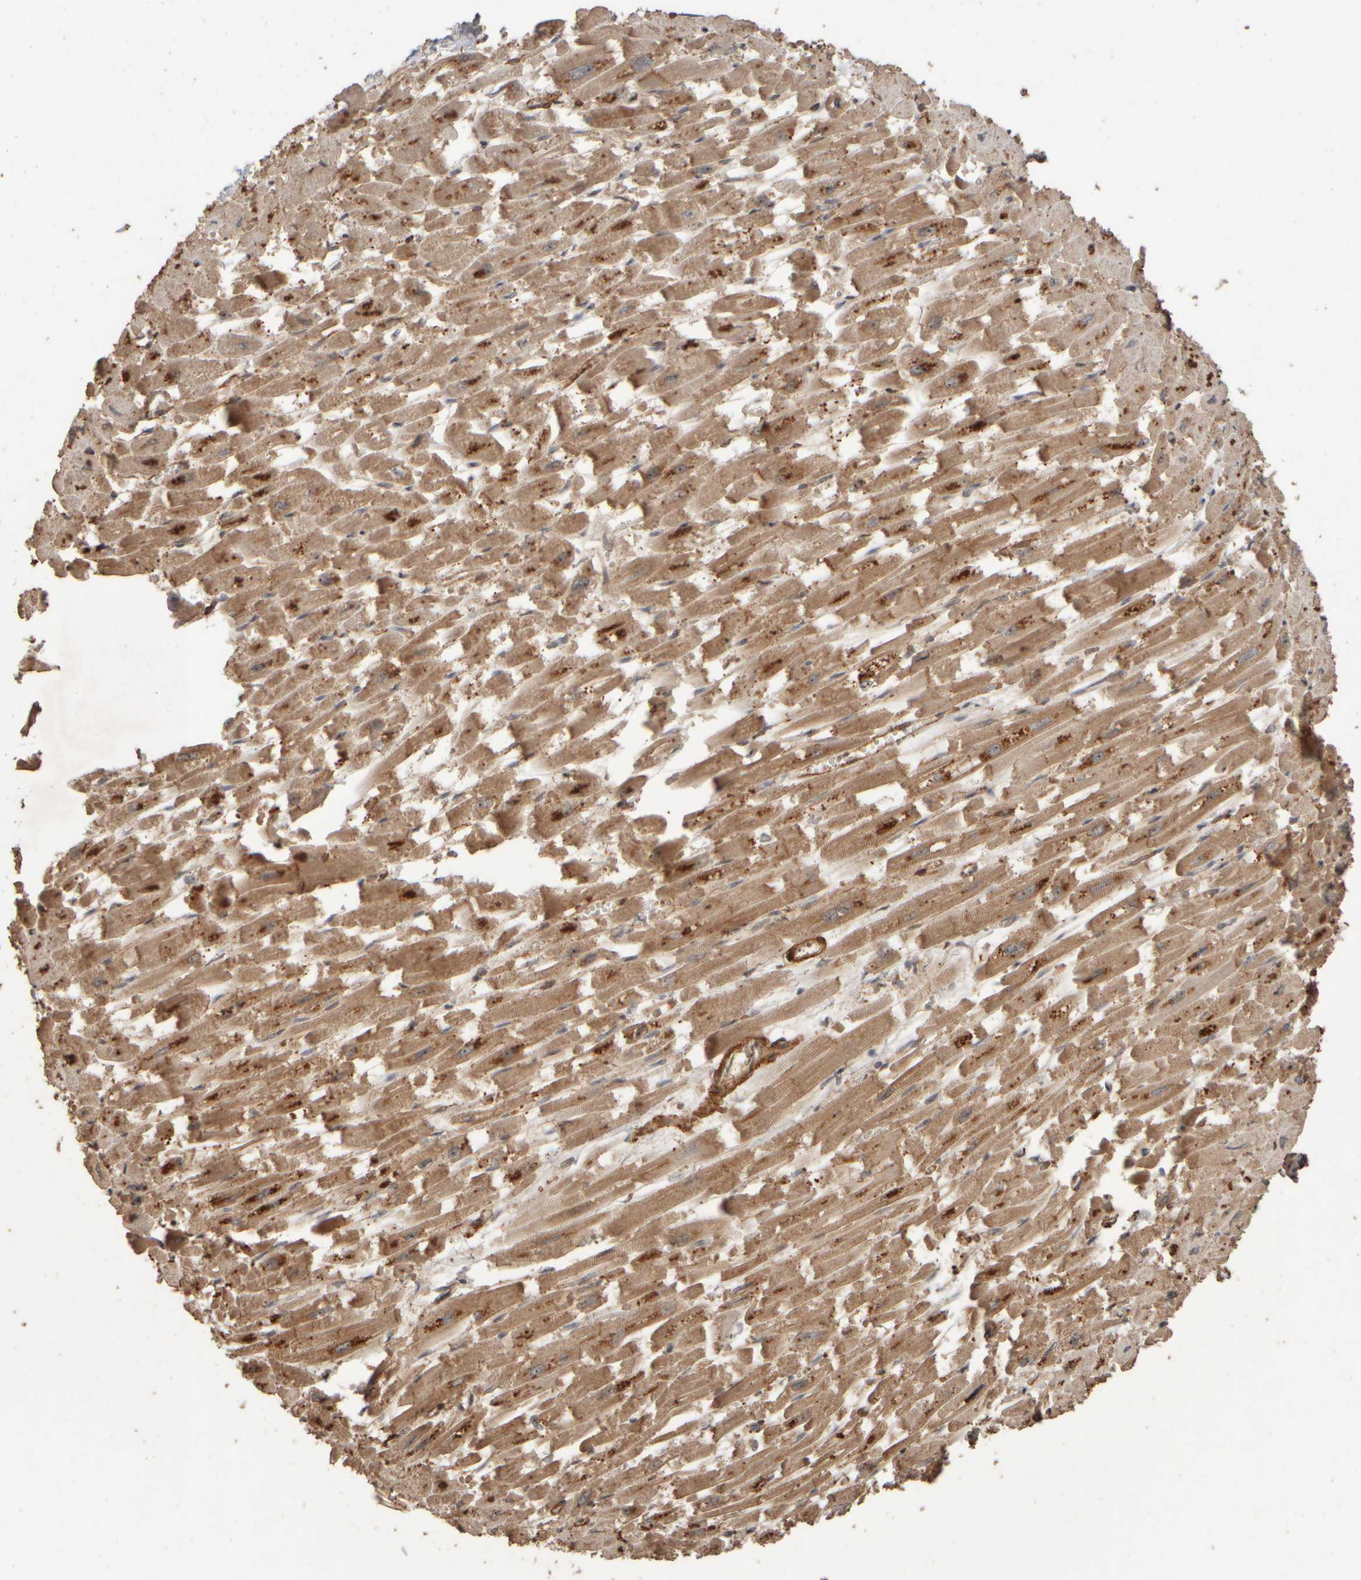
{"staining": {"intensity": "moderate", "quantity": ">75%", "location": "cytoplasmic/membranous,nuclear"}, "tissue": "heart muscle", "cell_type": "Cardiomyocytes", "image_type": "normal", "snomed": [{"axis": "morphology", "description": "Normal tissue, NOS"}, {"axis": "topography", "description": "Heart"}], "caption": "Cardiomyocytes reveal medium levels of moderate cytoplasmic/membranous,nuclear positivity in about >75% of cells in normal human heart muscle. The staining is performed using DAB brown chromogen to label protein expression. The nuclei are counter-stained blue using hematoxylin.", "gene": "SPHK1", "patient": {"sex": "male", "age": 54}}